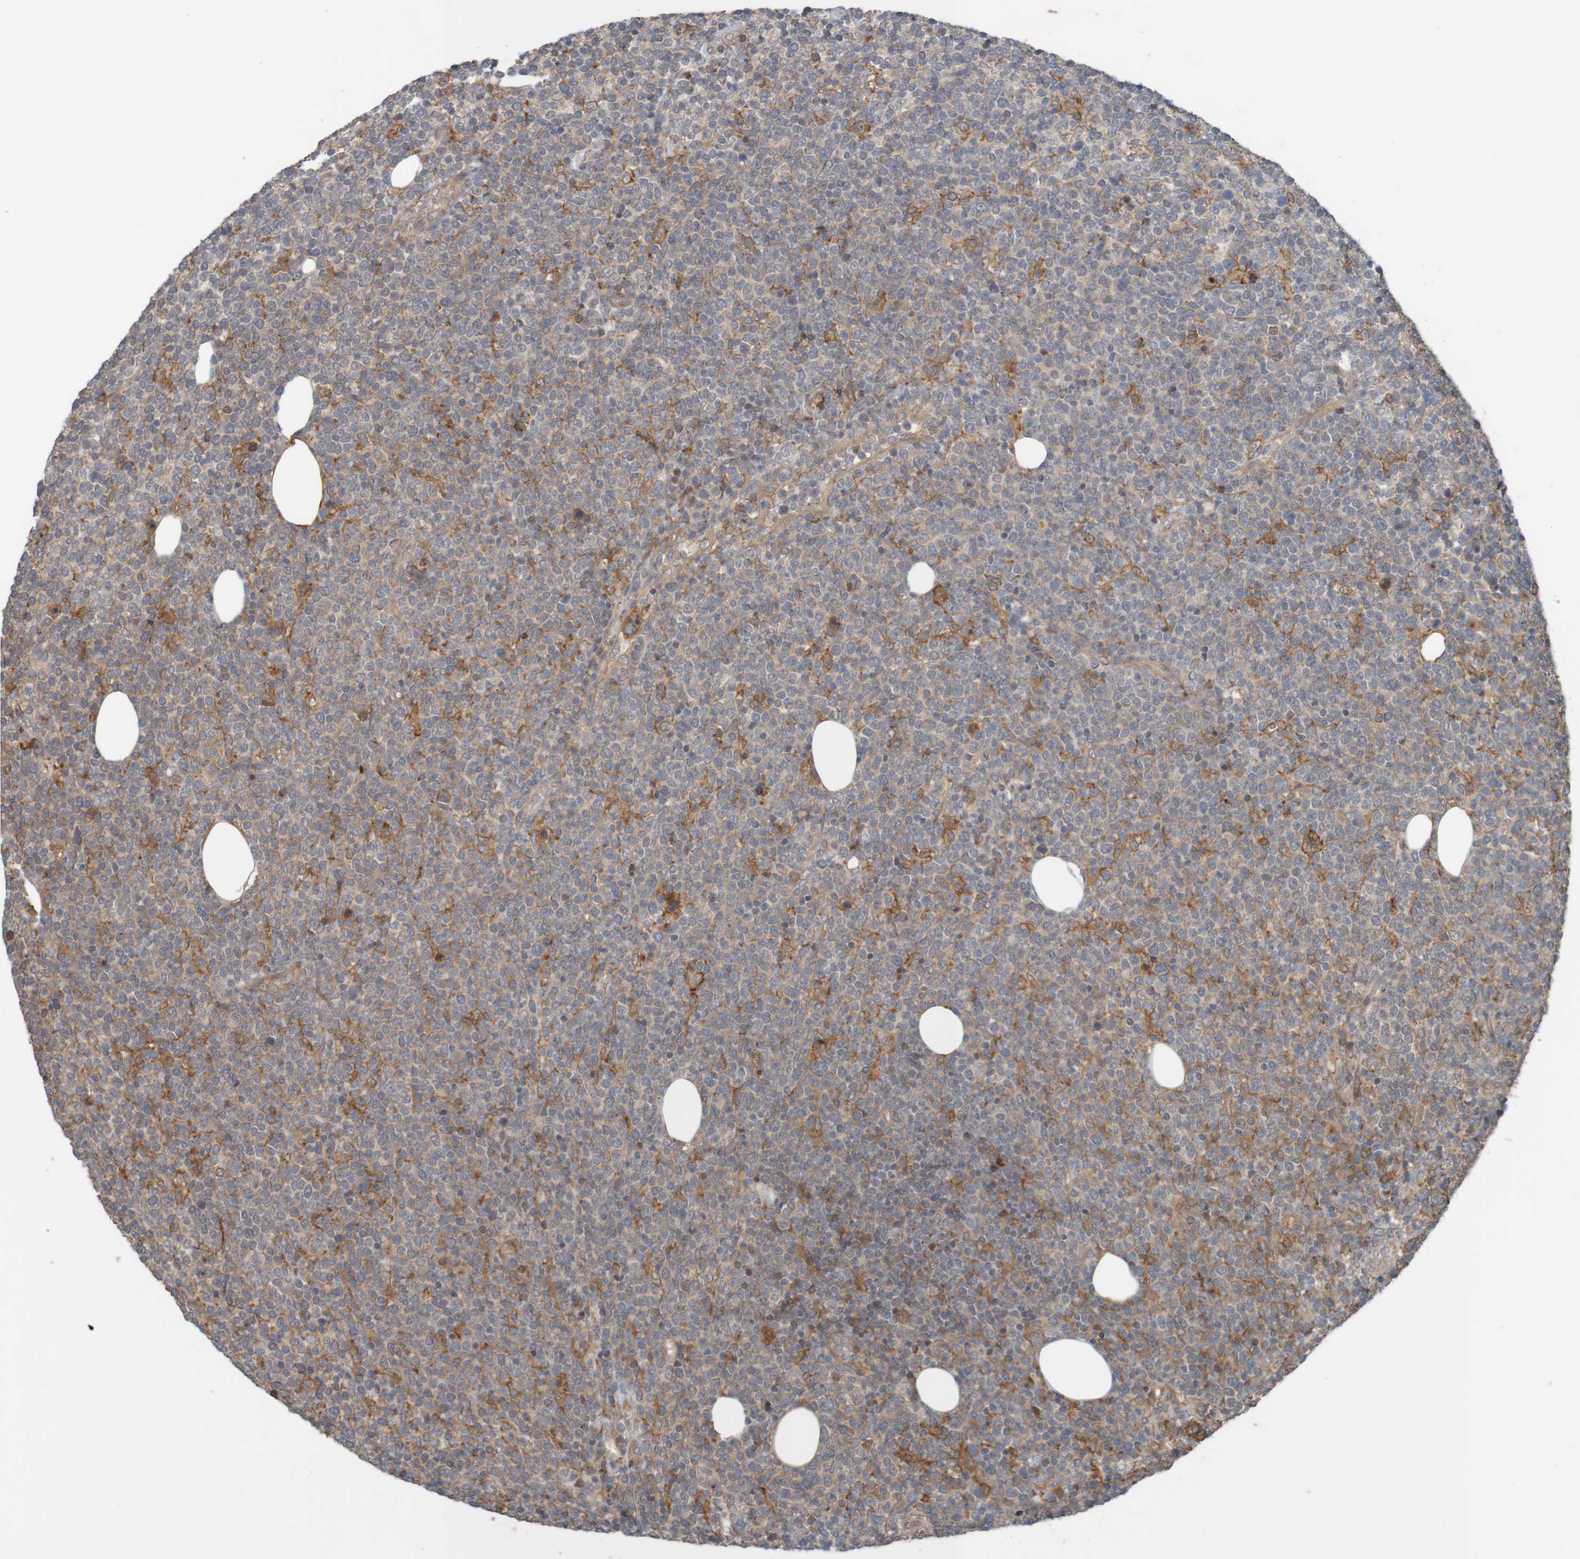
{"staining": {"intensity": "weak", "quantity": "25%-75%", "location": "cytoplasmic/membranous"}, "tissue": "lymphoma", "cell_type": "Tumor cells", "image_type": "cancer", "snomed": [{"axis": "morphology", "description": "Malignant lymphoma, non-Hodgkin's type, High grade"}, {"axis": "topography", "description": "Lymph node"}], "caption": "A high-resolution micrograph shows IHC staining of malignant lymphoma, non-Hodgkin's type (high-grade), which demonstrates weak cytoplasmic/membranous staining in about 25%-75% of tumor cells.", "gene": "ARHGEF11", "patient": {"sex": "male", "age": 61}}